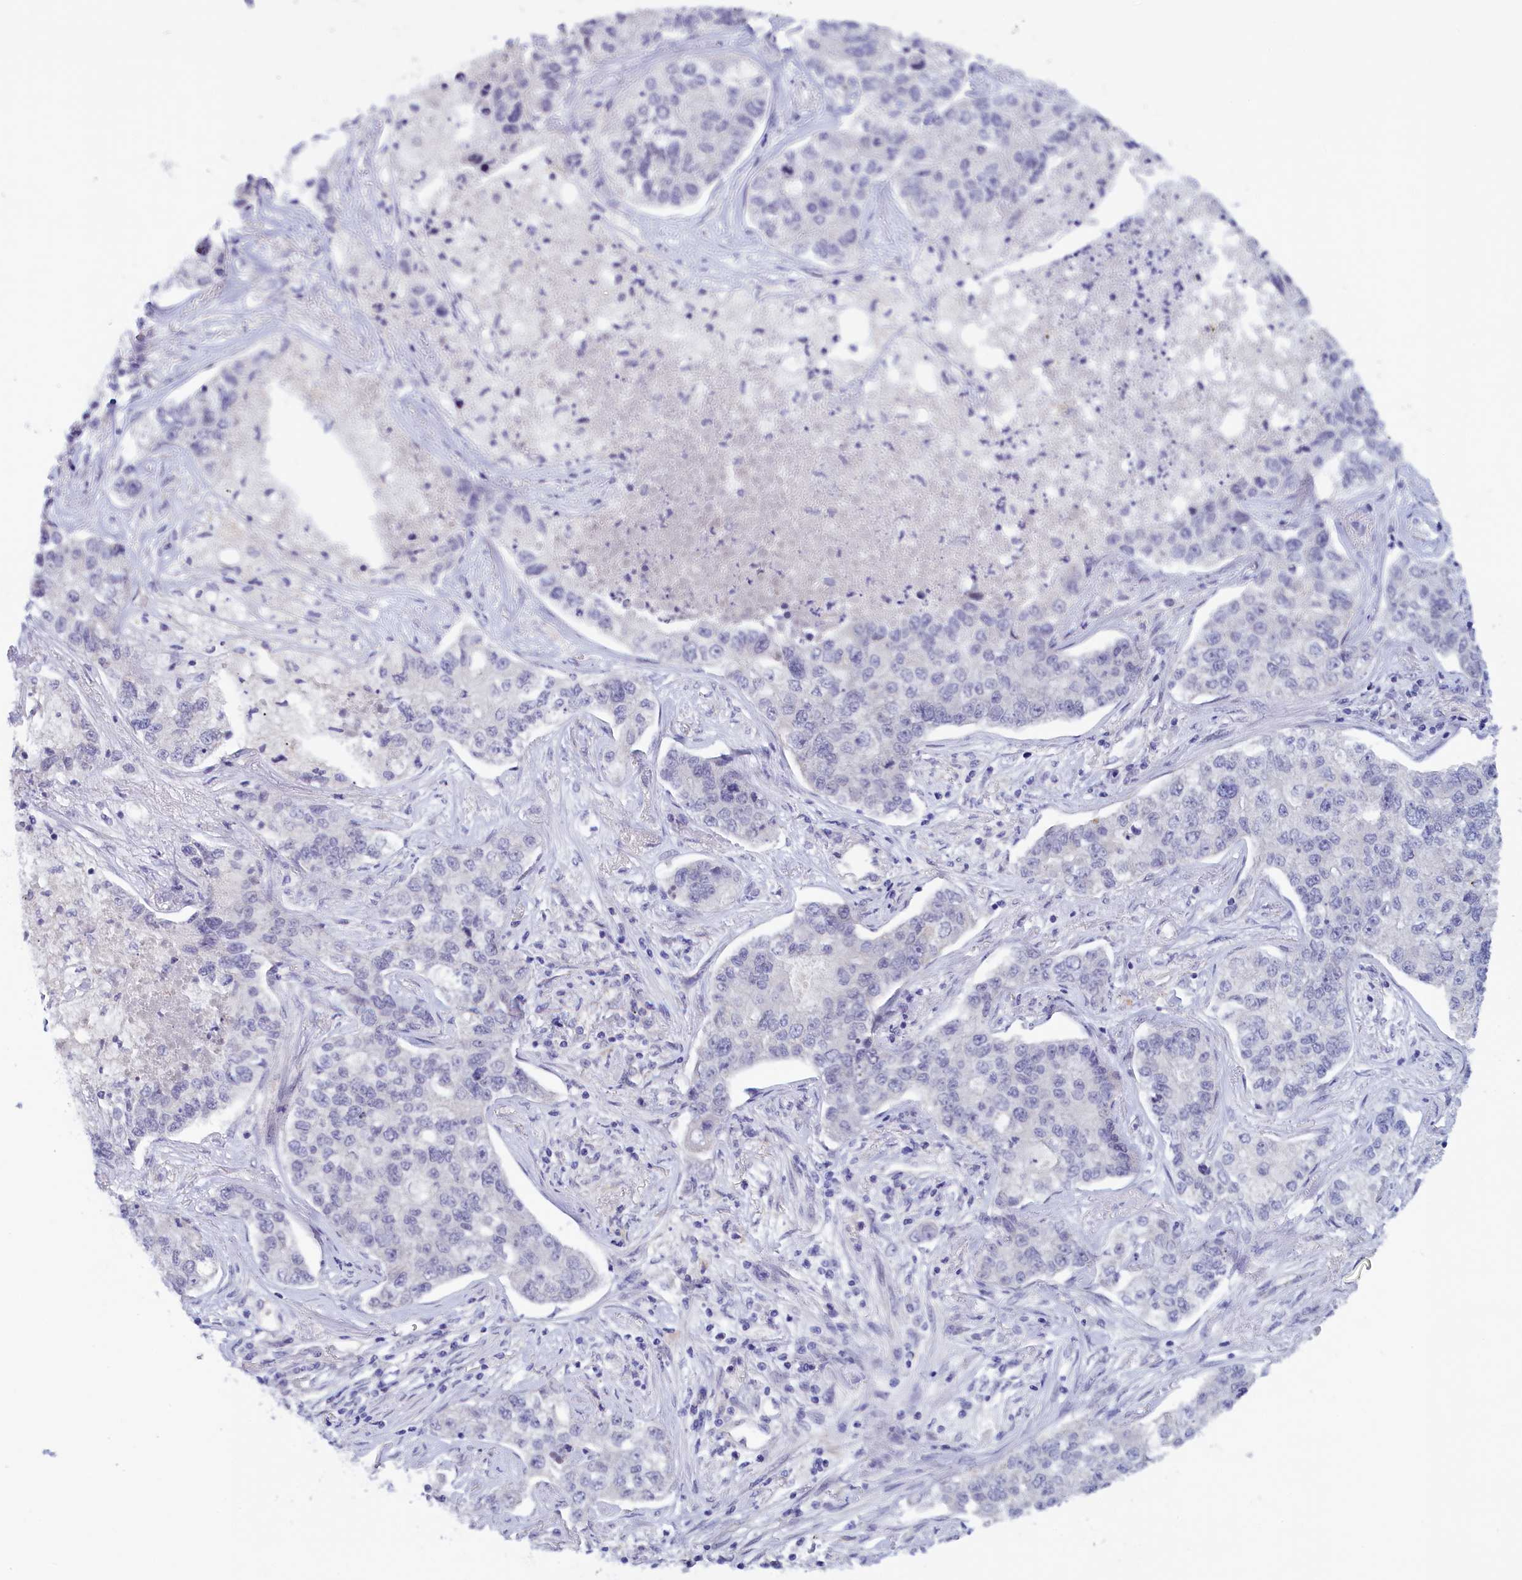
{"staining": {"intensity": "negative", "quantity": "none", "location": "none"}, "tissue": "lung cancer", "cell_type": "Tumor cells", "image_type": "cancer", "snomed": [{"axis": "morphology", "description": "Adenocarcinoma, NOS"}, {"axis": "topography", "description": "Lung"}], "caption": "Immunohistochemistry histopathology image of human adenocarcinoma (lung) stained for a protein (brown), which demonstrates no positivity in tumor cells.", "gene": "IGFALS", "patient": {"sex": "male", "age": 49}}